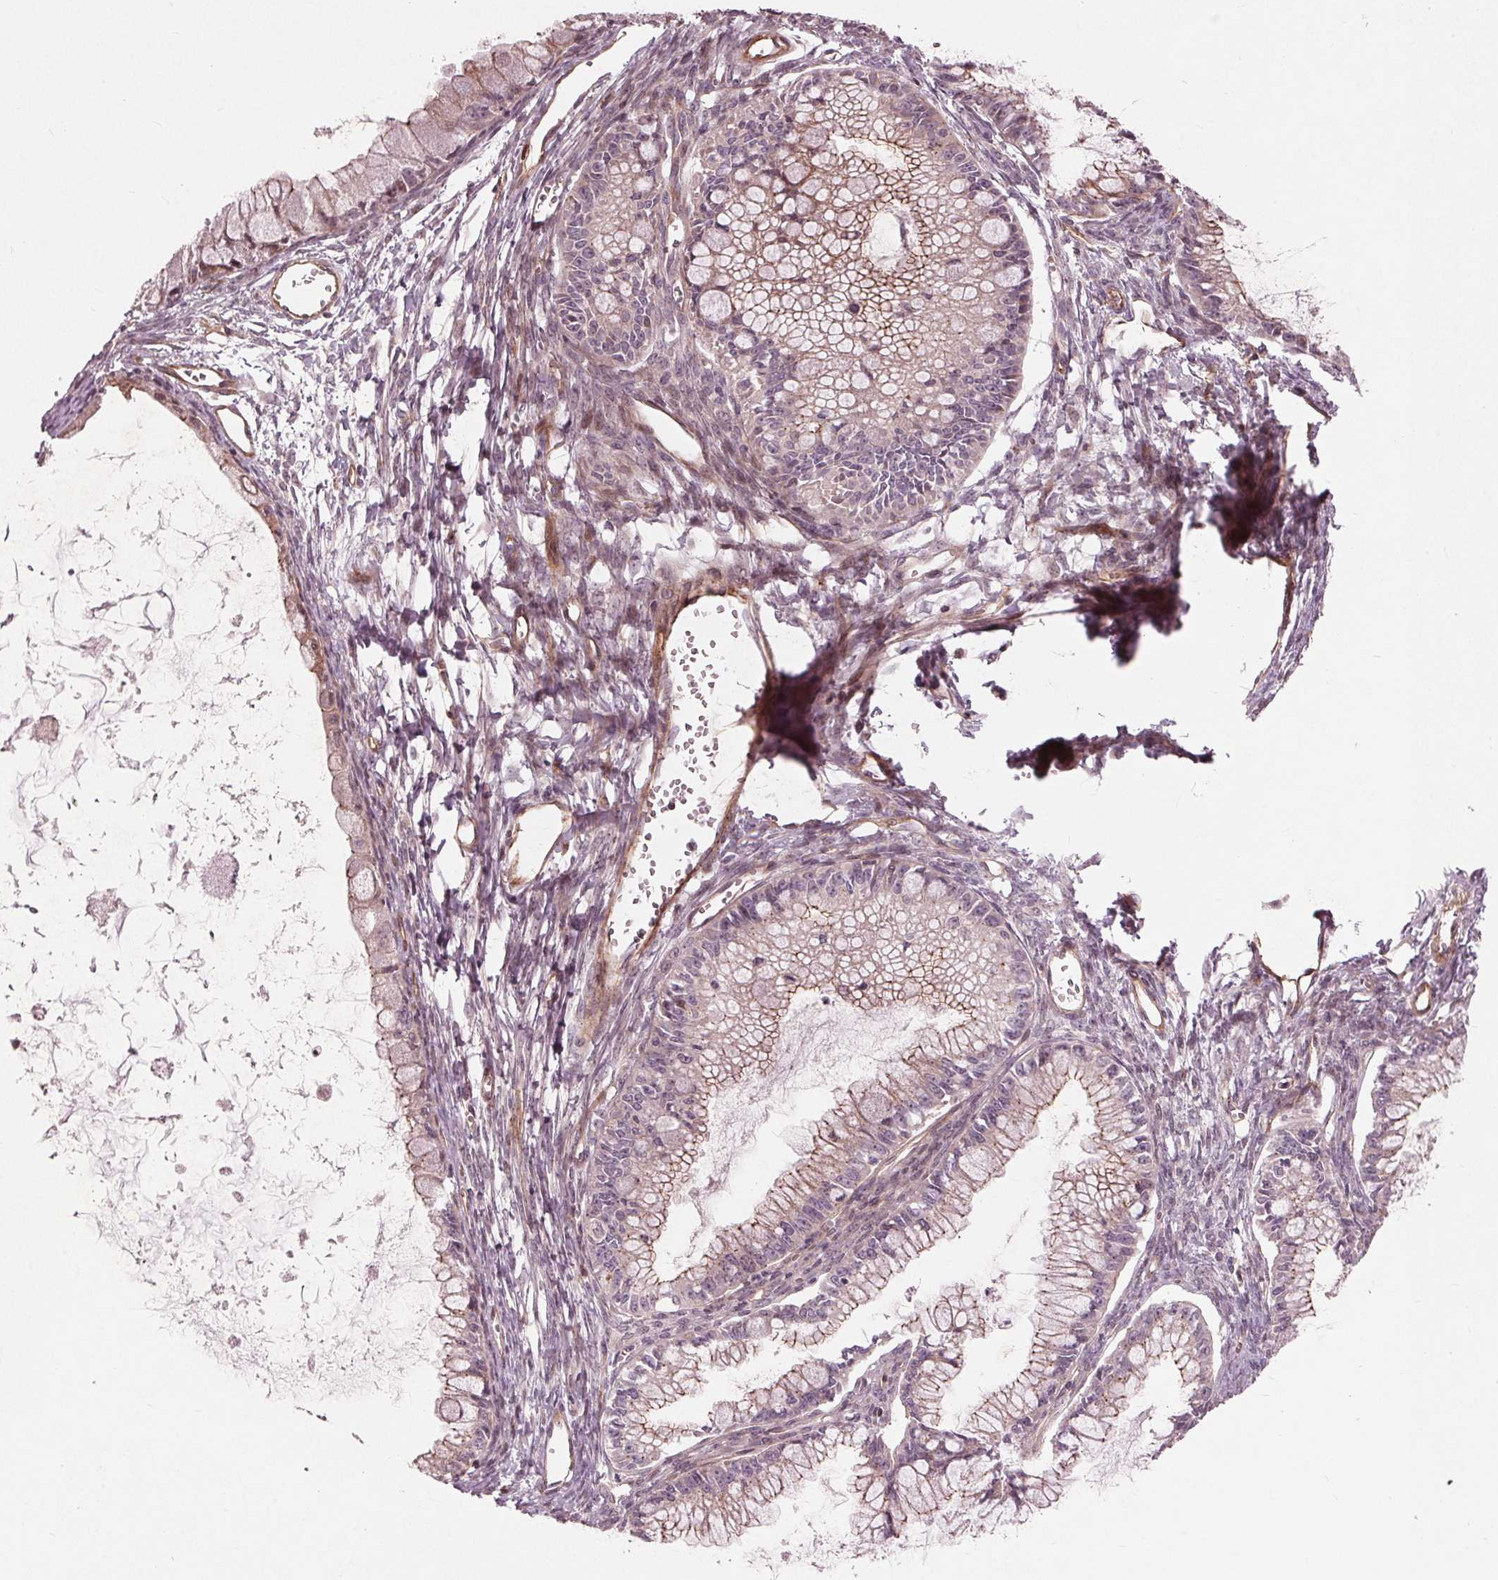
{"staining": {"intensity": "weak", "quantity": "<25%", "location": "cytoplasmic/membranous"}, "tissue": "ovarian cancer", "cell_type": "Tumor cells", "image_type": "cancer", "snomed": [{"axis": "morphology", "description": "Cystadenocarcinoma, mucinous, NOS"}, {"axis": "topography", "description": "Ovary"}], "caption": "Immunohistochemical staining of ovarian cancer (mucinous cystadenocarcinoma) shows no significant staining in tumor cells.", "gene": "TXNIP", "patient": {"sex": "female", "age": 34}}